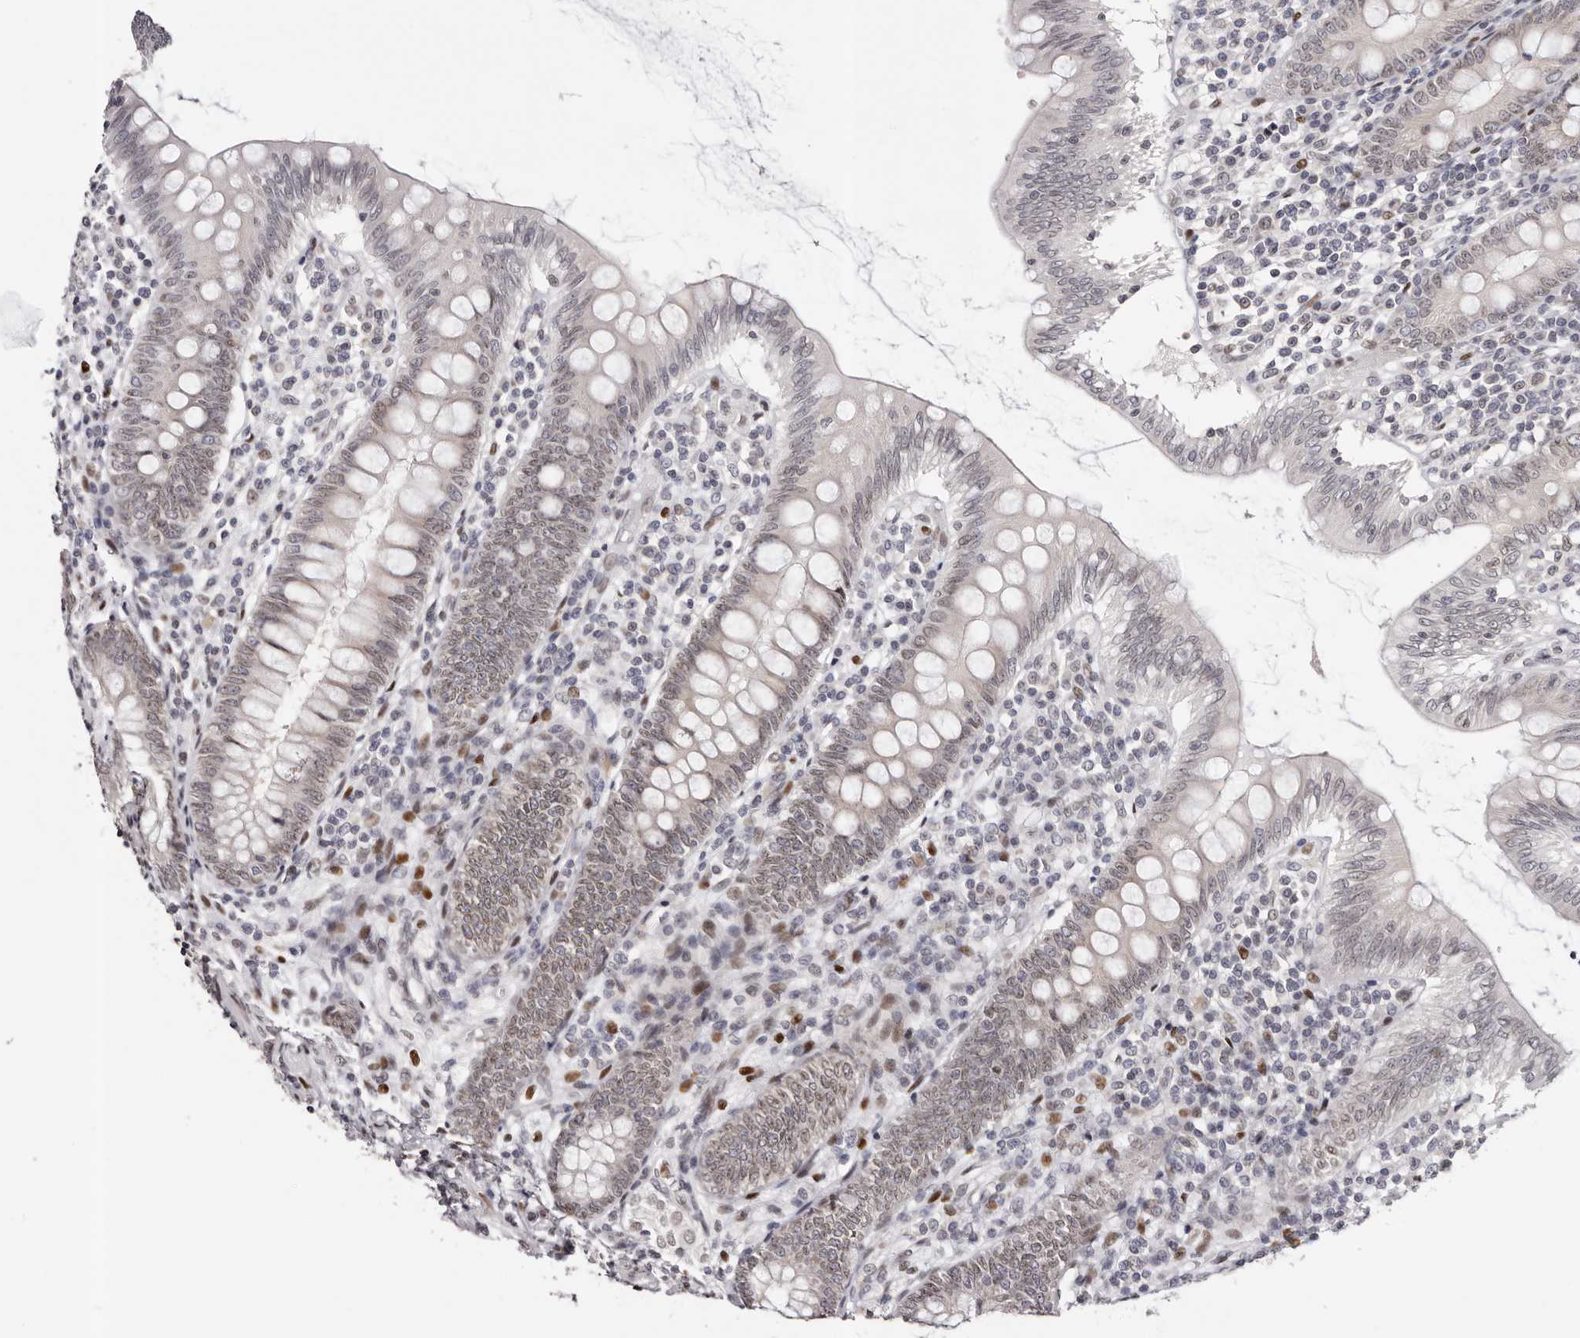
{"staining": {"intensity": "moderate", "quantity": ">75%", "location": "cytoplasmic/membranous,nuclear"}, "tissue": "appendix", "cell_type": "Glandular cells", "image_type": "normal", "snomed": [{"axis": "morphology", "description": "Normal tissue, NOS"}, {"axis": "topography", "description": "Appendix"}], "caption": "A medium amount of moderate cytoplasmic/membranous,nuclear expression is present in about >75% of glandular cells in unremarkable appendix. (brown staining indicates protein expression, while blue staining denotes nuclei).", "gene": "NUP153", "patient": {"sex": "male", "age": 14}}